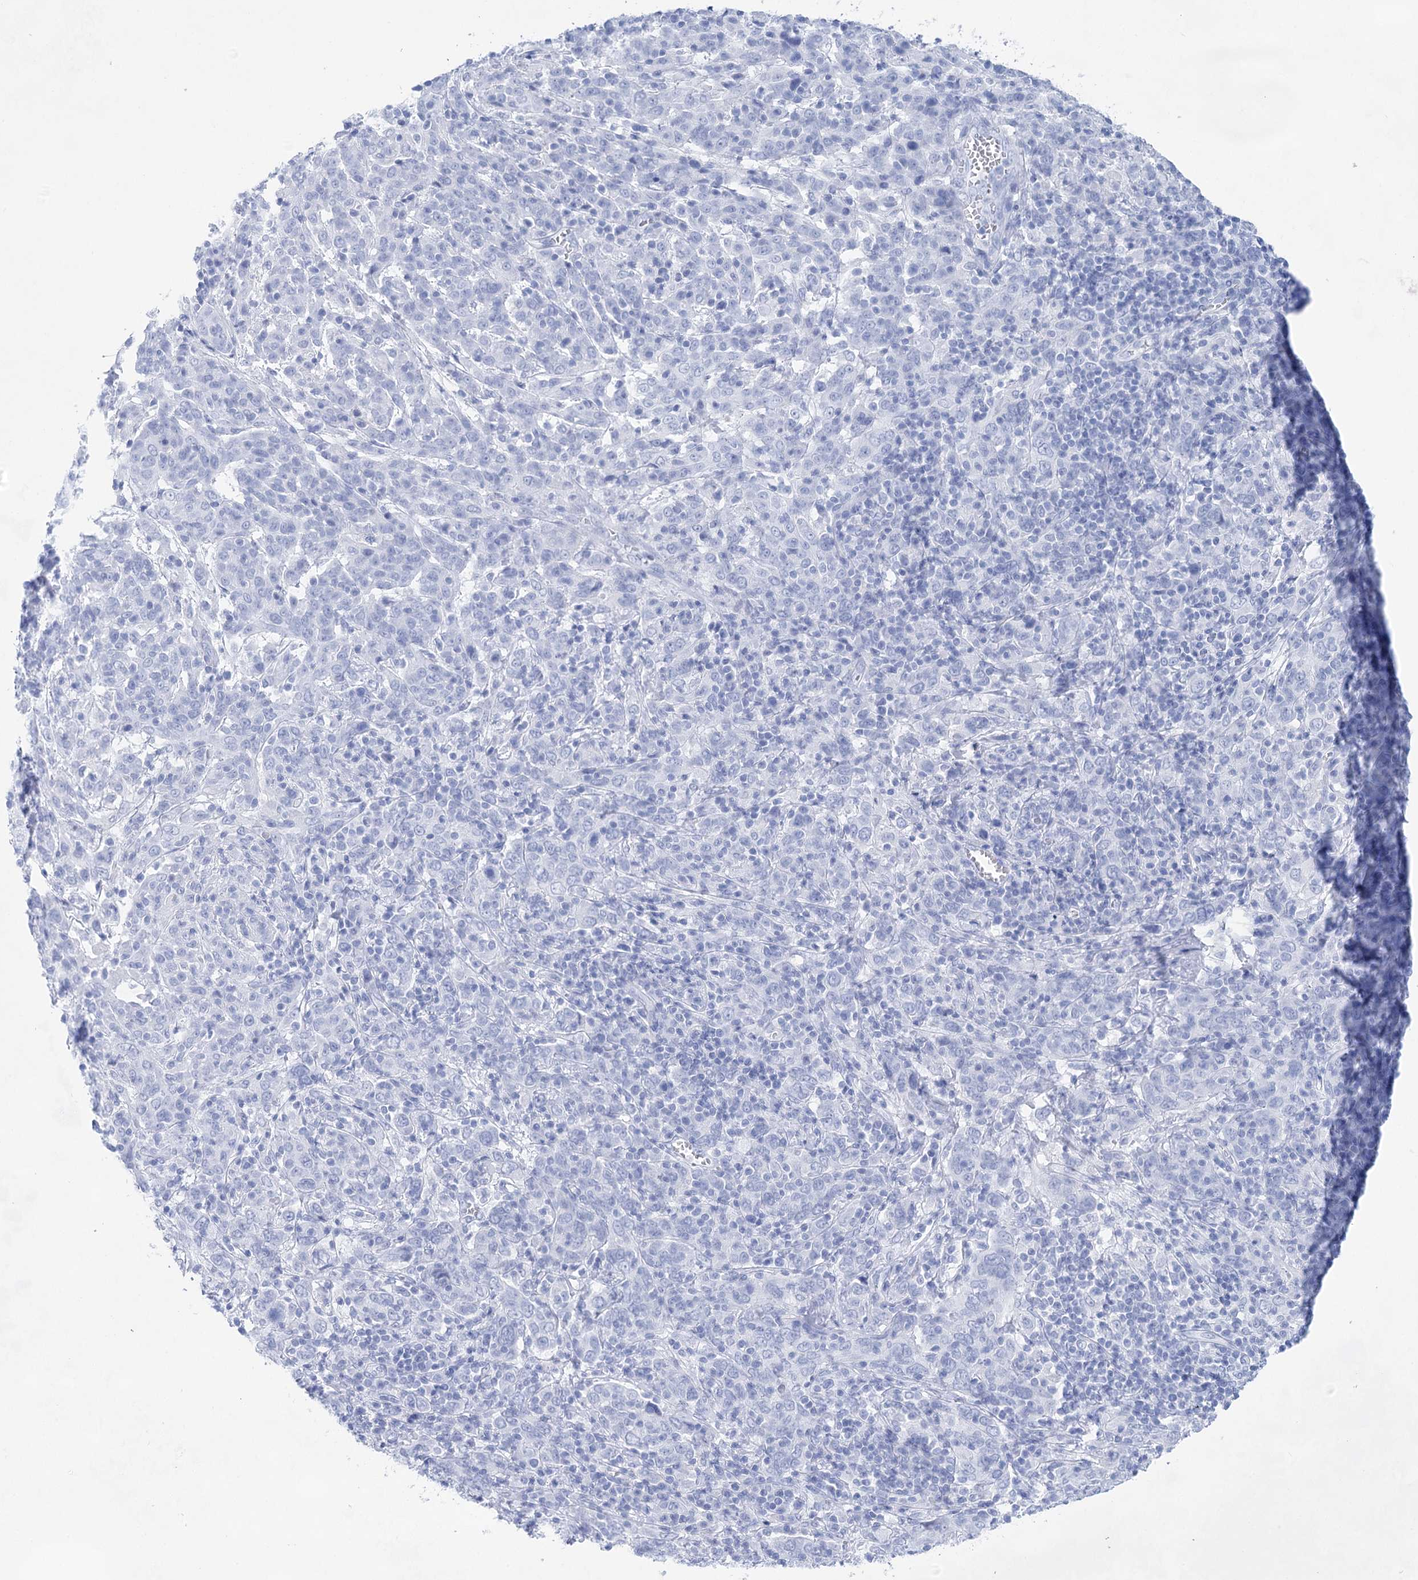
{"staining": {"intensity": "negative", "quantity": "none", "location": "none"}, "tissue": "cervical cancer", "cell_type": "Tumor cells", "image_type": "cancer", "snomed": [{"axis": "morphology", "description": "Squamous cell carcinoma, NOS"}, {"axis": "topography", "description": "Cervix"}], "caption": "IHC photomicrograph of cervical cancer (squamous cell carcinoma) stained for a protein (brown), which exhibits no expression in tumor cells.", "gene": "LALBA", "patient": {"sex": "female", "age": 67}}